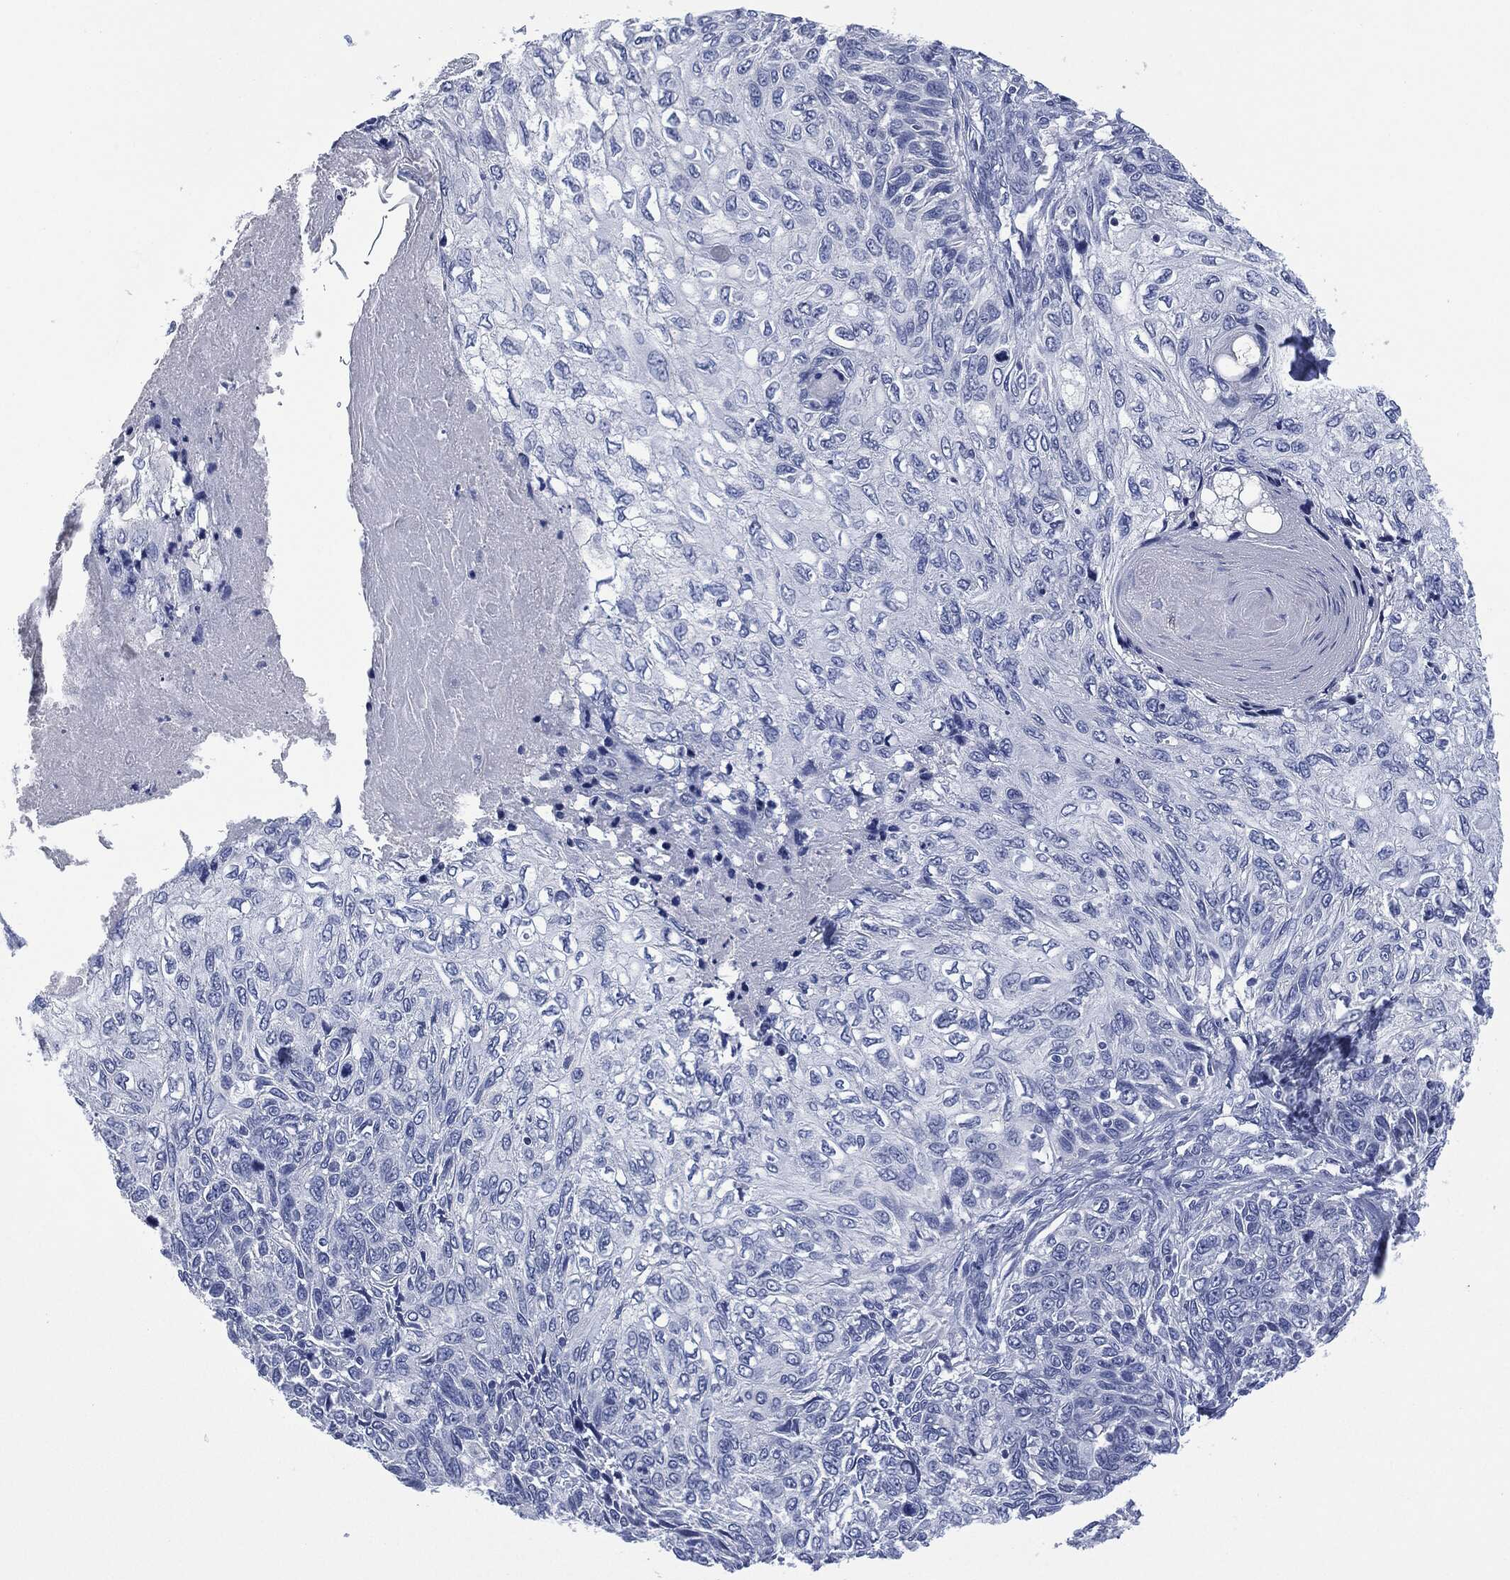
{"staining": {"intensity": "negative", "quantity": "none", "location": "none"}, "tissue": "skin cancer", "cell_type": "Tumor cells", "image_type": "cancer", "snomed": [{"axis": "morphology", "description": "Squamous cell carcinoma, NOS"}, {"axis": "topography", "description": "Skin"}], "caption": "This micrograph is of skin cancer (squamous cell carcinoma) stained with immunohistochemistry to label a protein in brown with the nuclei are counter-stained blue. There is no expression in tumor cells. The staining was performed using DAB to visualize the protein expression in brown, while the nuclei were stained in blue with hematoxylin (Magnification: 20x).", "gene": "MUC16", "patient": {"sex": "male", "age": 92}}